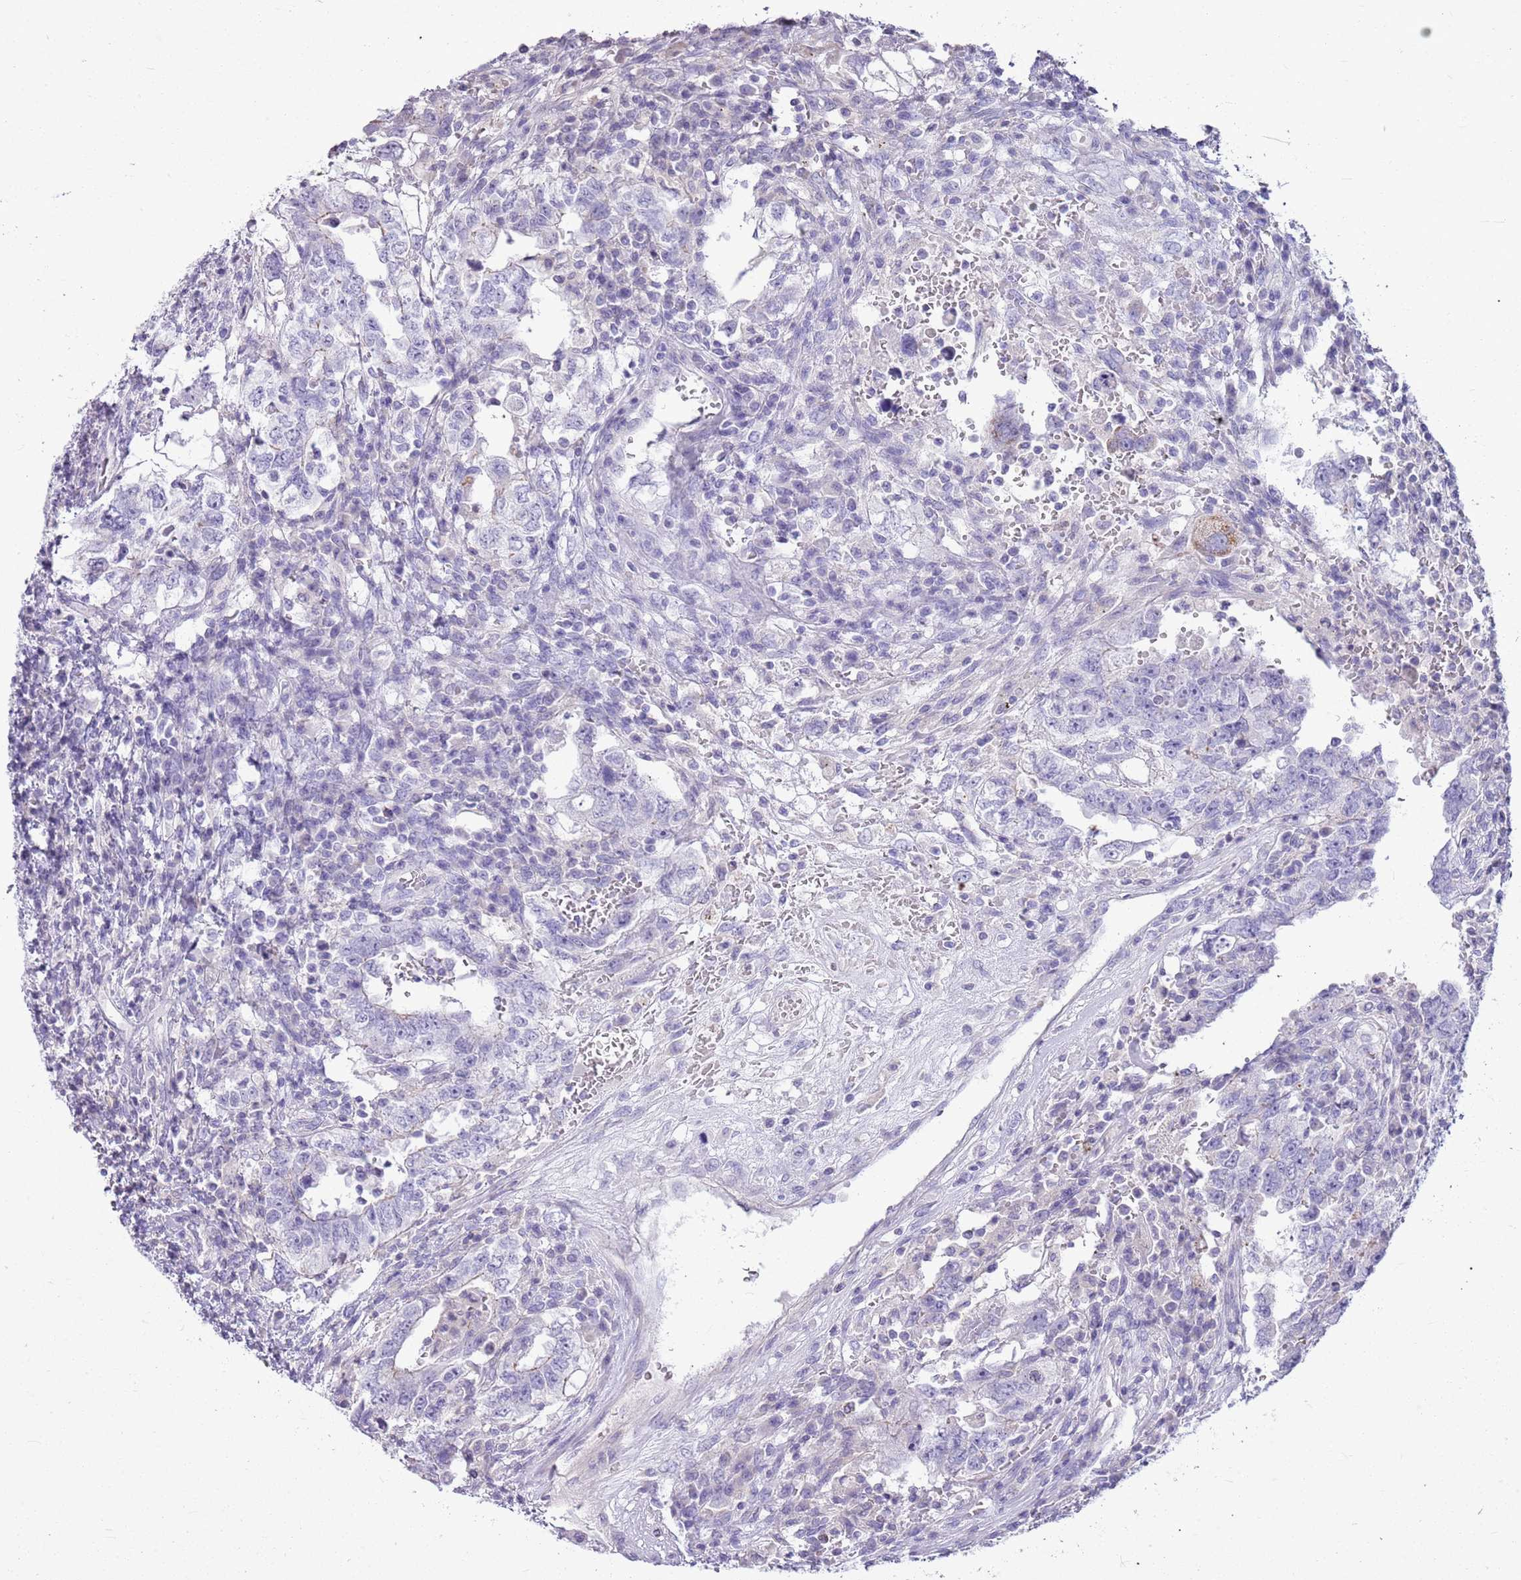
{"staining": {"intensity": "negative", "quantity": "none", "location": "none"}, "tissue": "testis cancer", "cell_type": "Tumor cells", "image_type": "cancer", "snomed": [{"axis": "morphology", "description": "Carcinoma, Embryonal, NOS"}, {"axis": "topography", "description": "Testis"}], "caption": "This is an immunohistochemistry (IHC) image of human embryonal carcinoma (testis). There is no staining in tumor cells.", "gene": "CNPPD1", "patient": {"sex": "male", "age": 26}}